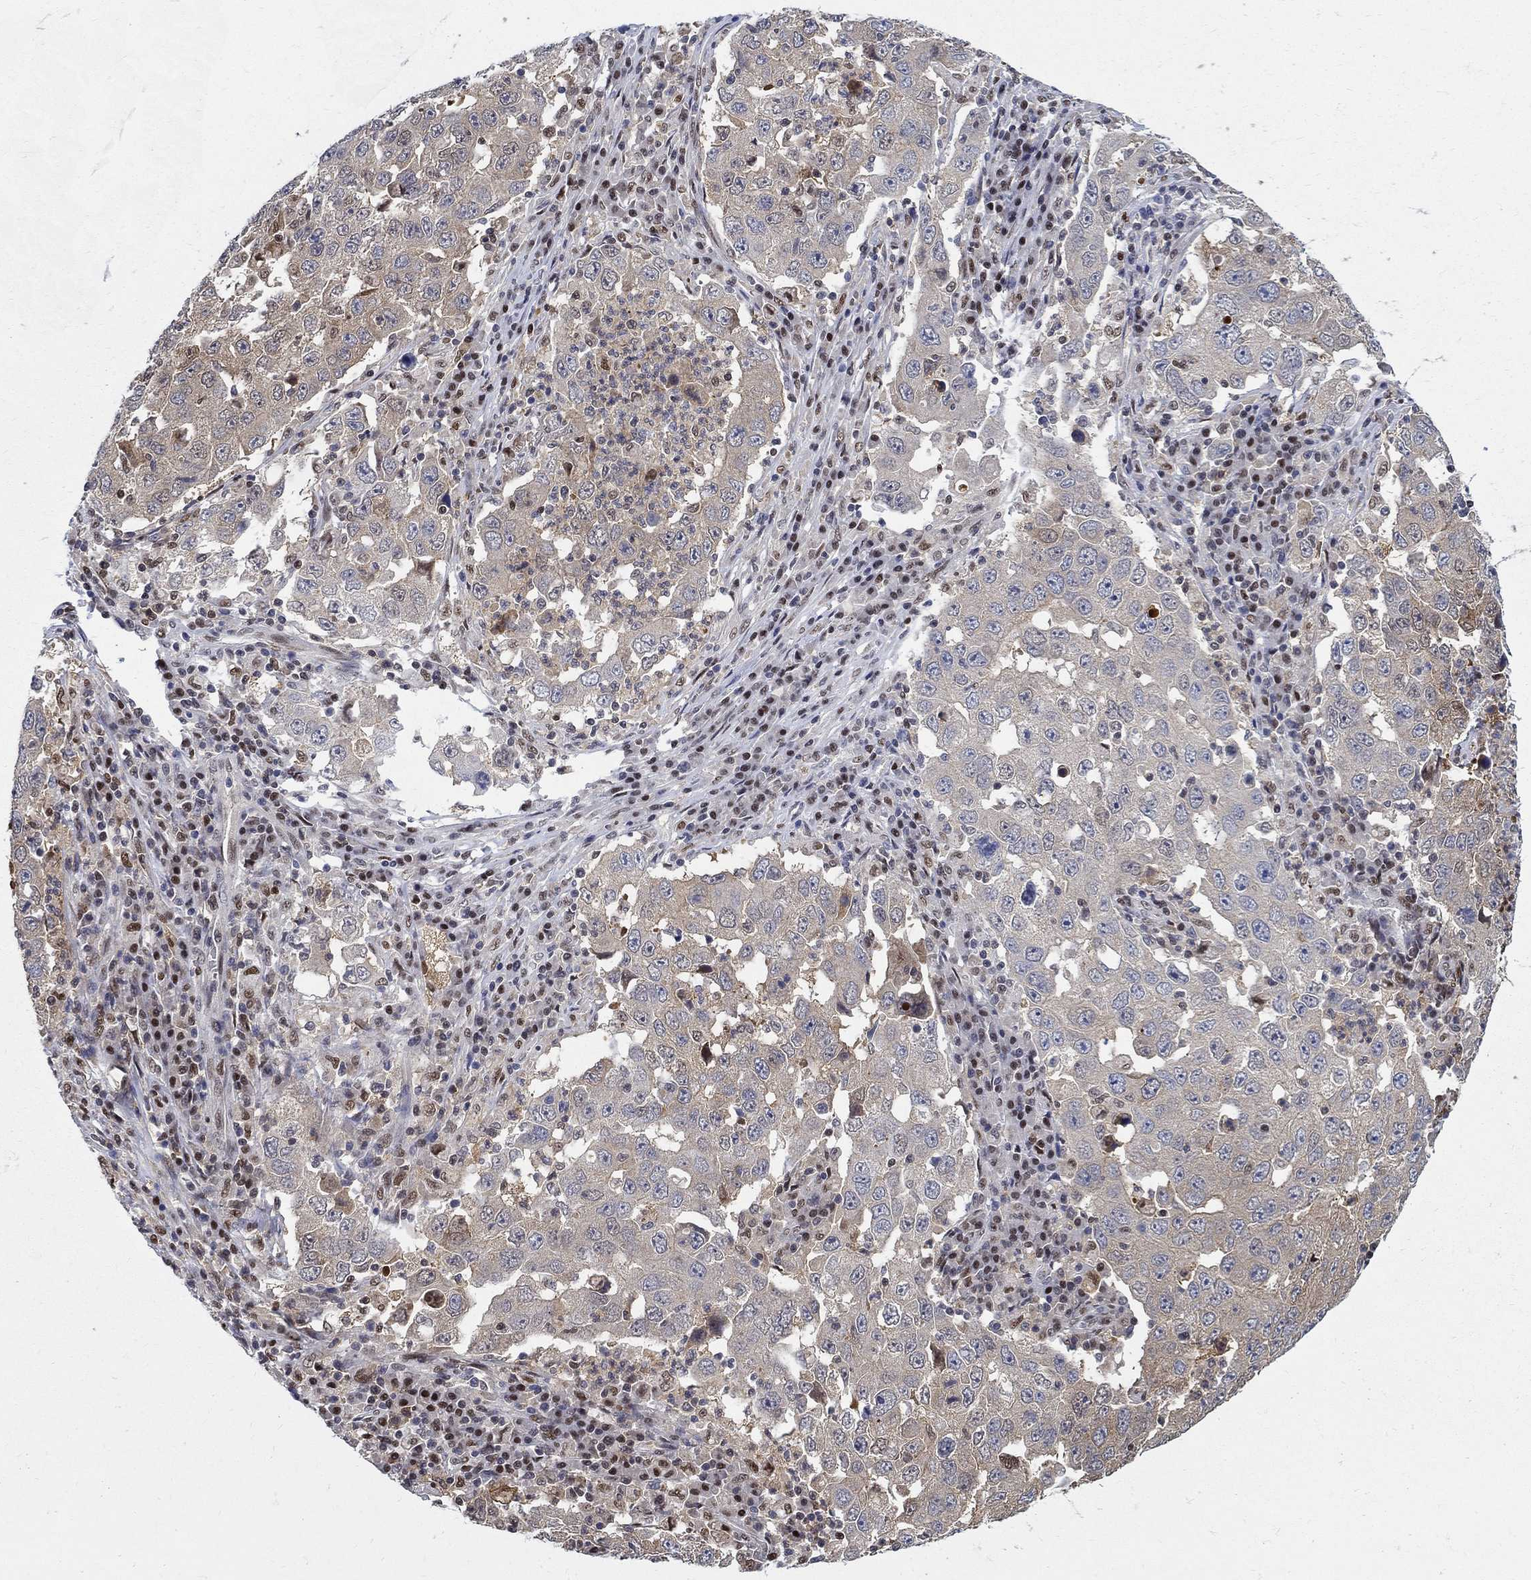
{"staining": {"intensity": "weak", "quantity": "<25%", "location": "cytoplasmic/membranous"}, "tissue": "lung cancer", "cell_type": "Tumor cells", "image_type": "cancer", "snomed": [{"axis": "morphology", "description": "Adenocarcinoma, NOS"}, {"axis": "topography", "description": "Lung"}], "caption": "Image shows no significant protein staining in tumor cells of lung adenocarcinoma.", "gene": "ZNF594", "patient": {"sex": "male", "age": 73}}